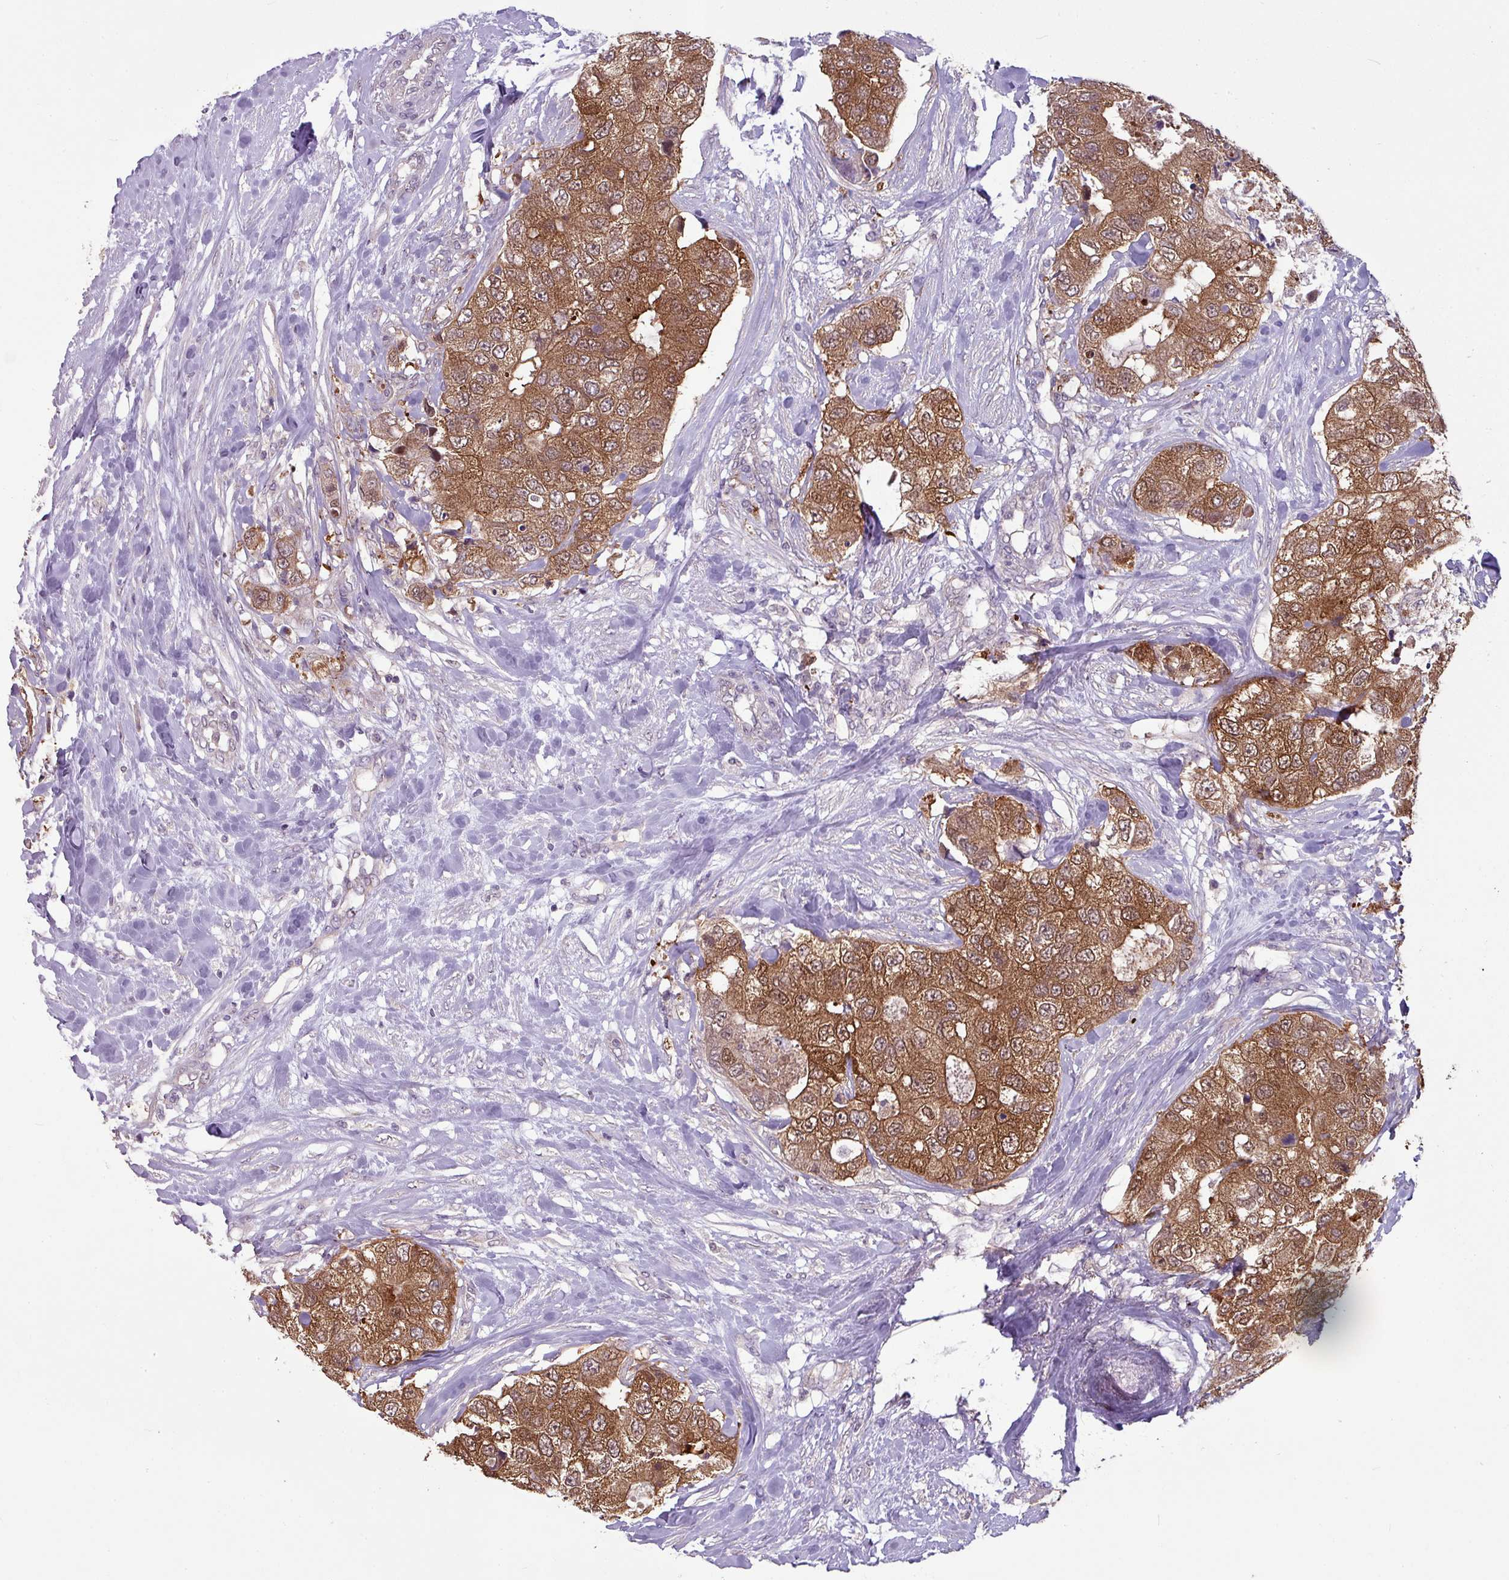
{"staining": {"intensity": "moderate", "quantity": ">75%", "location": "cytoplasmic/membranous"}, "tissue": "breast cancer", "cell_type": "Tumor cells", "image_type": "cancer", "snomed": [{"axis": "morphology", "description": "Duct carcinoma"}, {"axis": "topography", "description": "Breast"}], "caption": "A brown stain labels moderate cytoplasmic/membranous expression of a protein in human breast cancer (infiltrating ductal carcinoma) tumor cells.", "gene": "TTLL12", "patient": {"sex": "female", "age": 62}}